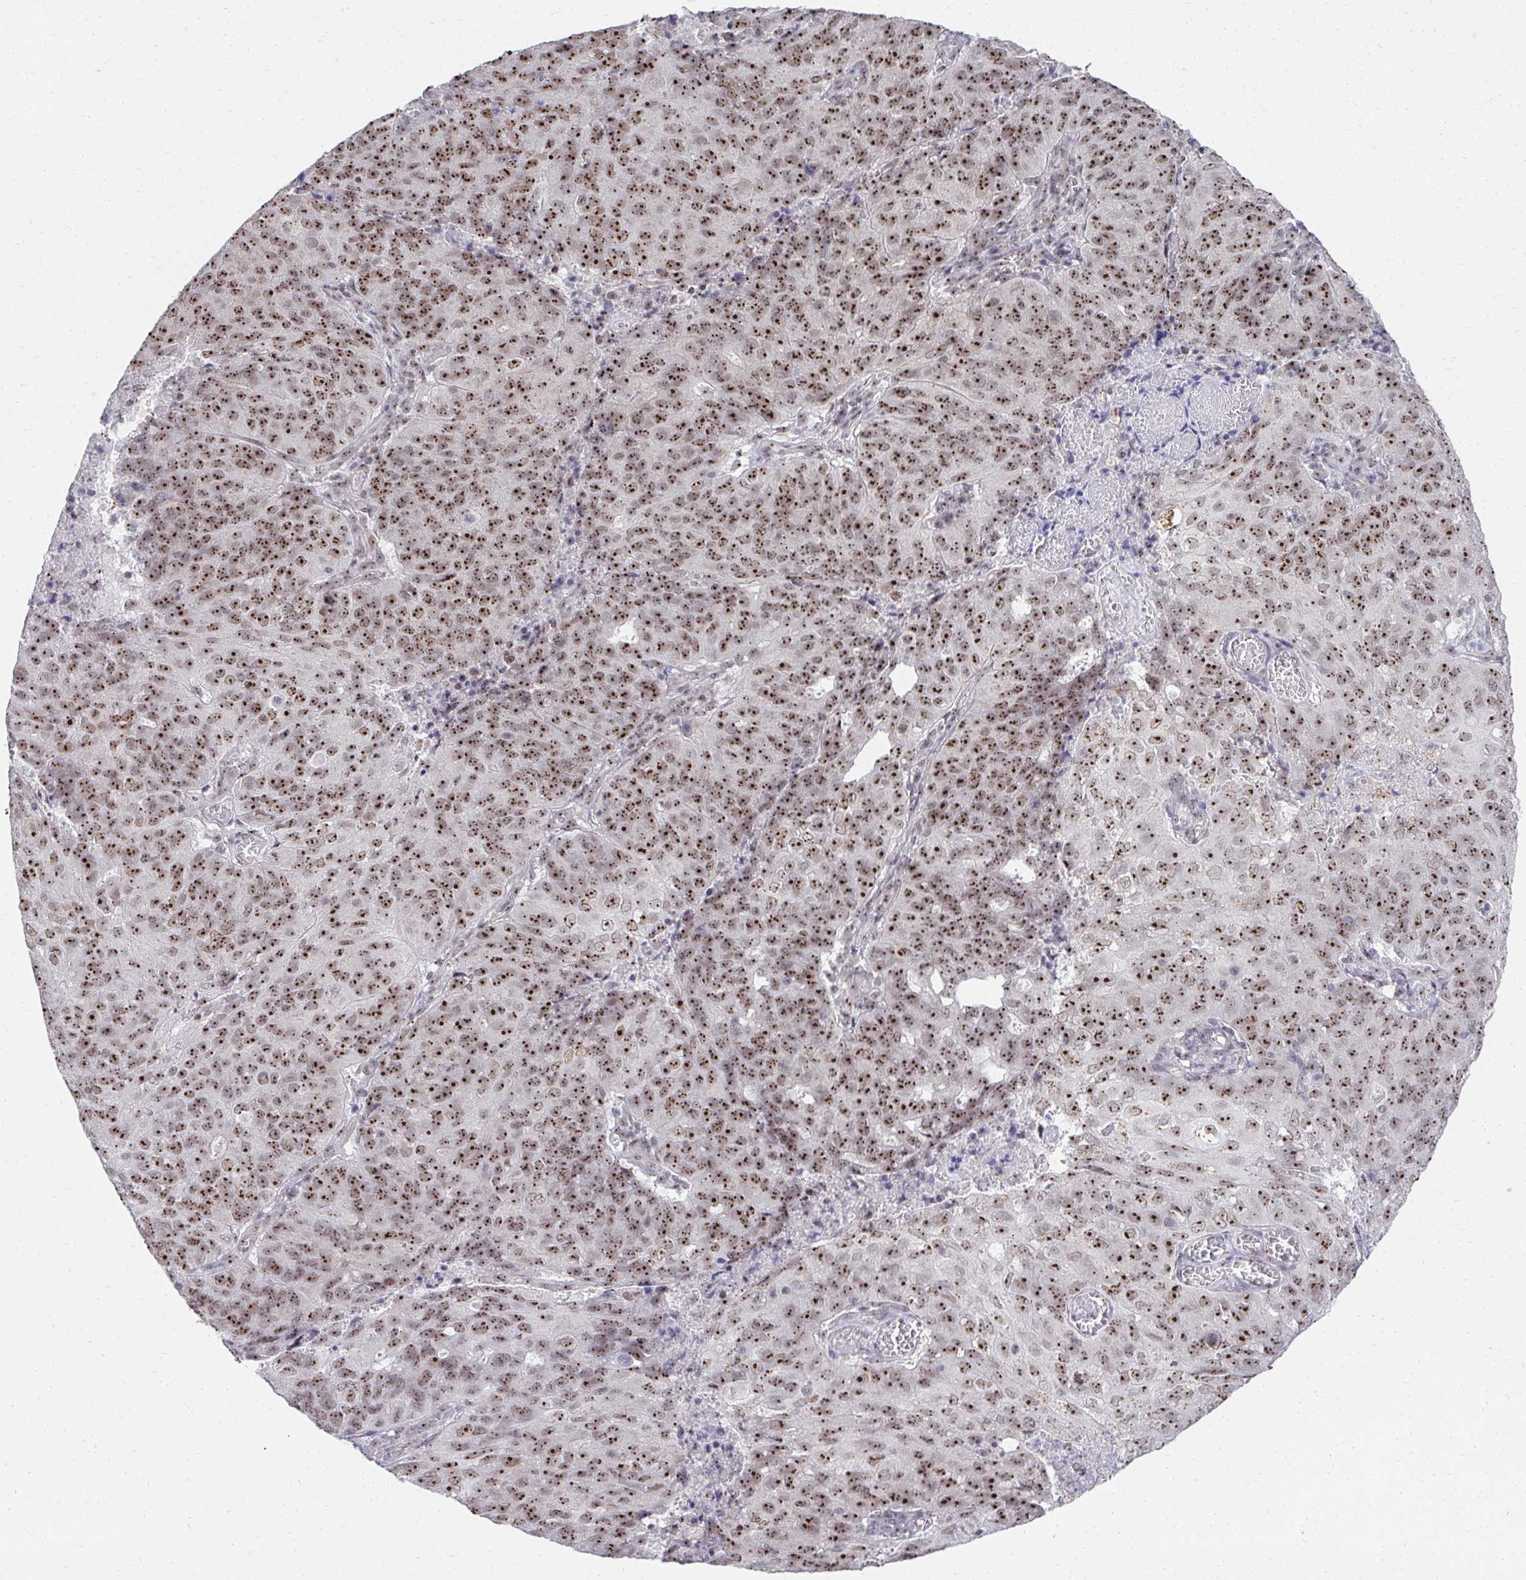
{"staining": {"intensity": "strong", "quantity": ">75%", "location": "nuclear"}, "tissue": "endometrial cancer", "cell_type": "Tumor cells", "image_type": "cancer", "snomed": [{"axis": "morphology", "description": "Adenocarcinoma, NOS"}, {"axis": "topography", "description": "Endometrium"}], "caption": "Adenocarcinoma (endometrial) stained with DAB (3,3'-diaminobenzidine) immunohistochemistry (IHC) exhibits high levels of strong nuclear staining in approximately >75% of tumor cells. (DAB IHC, brown staining for protein, blue staining for nuclei).", "gene": "HIRA", "patient": {"sex": "female", "age": 82}}